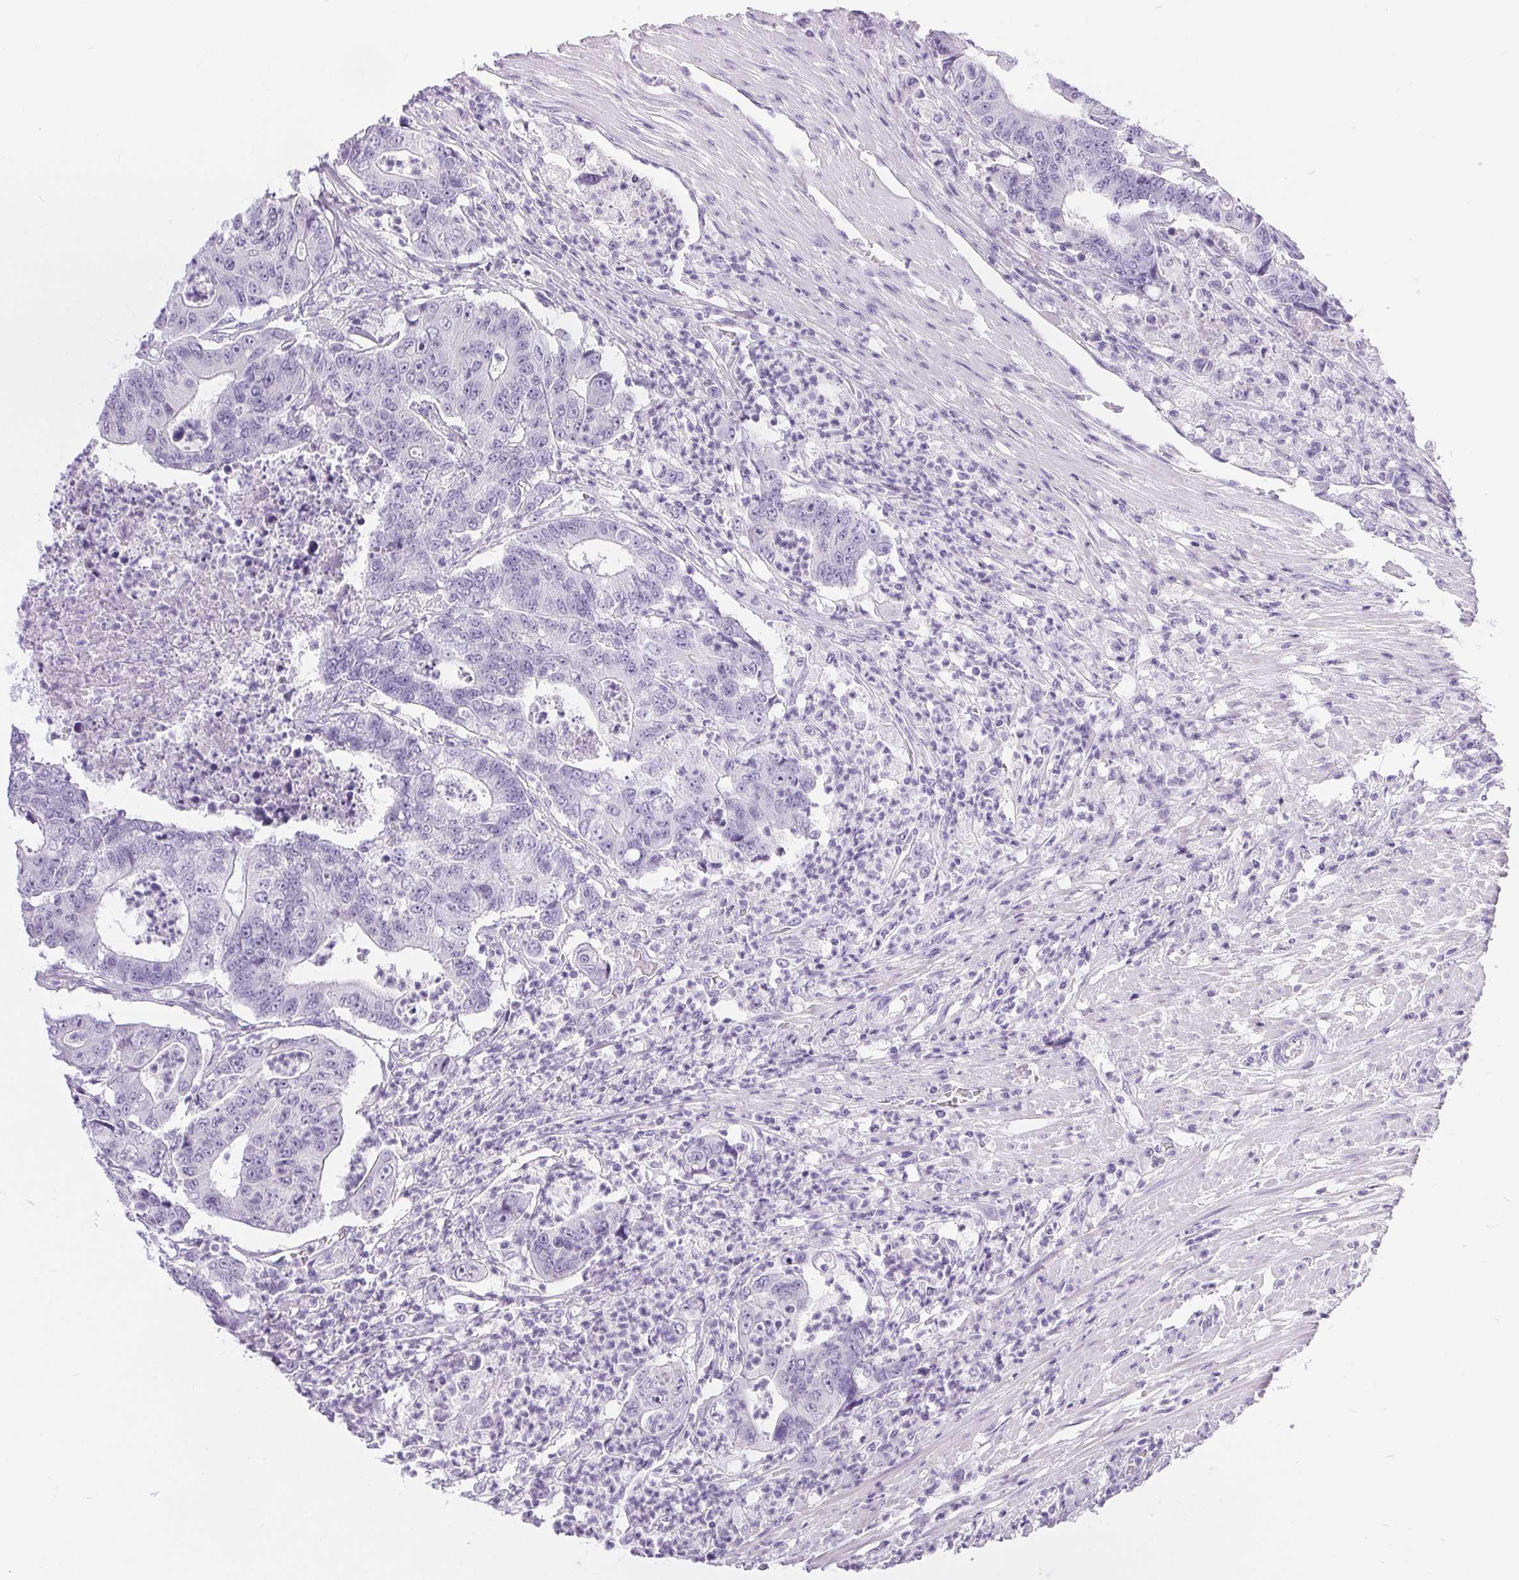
{"staining": {"intensity": "negative", "quantity": "none", "location": "none"}, "tissue": "colorectal cancer", "cell_type": "Tumor cells", "image_type": "cancer", "snomed": [{"axis": "morphology", "description": "Adenocarcinoma, NOS"}, {"axis": "topography", "description": "Colon"}], "caption": "A micrograph of human colorectal adenocarcinoma is negative for staining in tumor cells.", "gene": "XDH", "patient": {"sex": "female", "age": 48}}